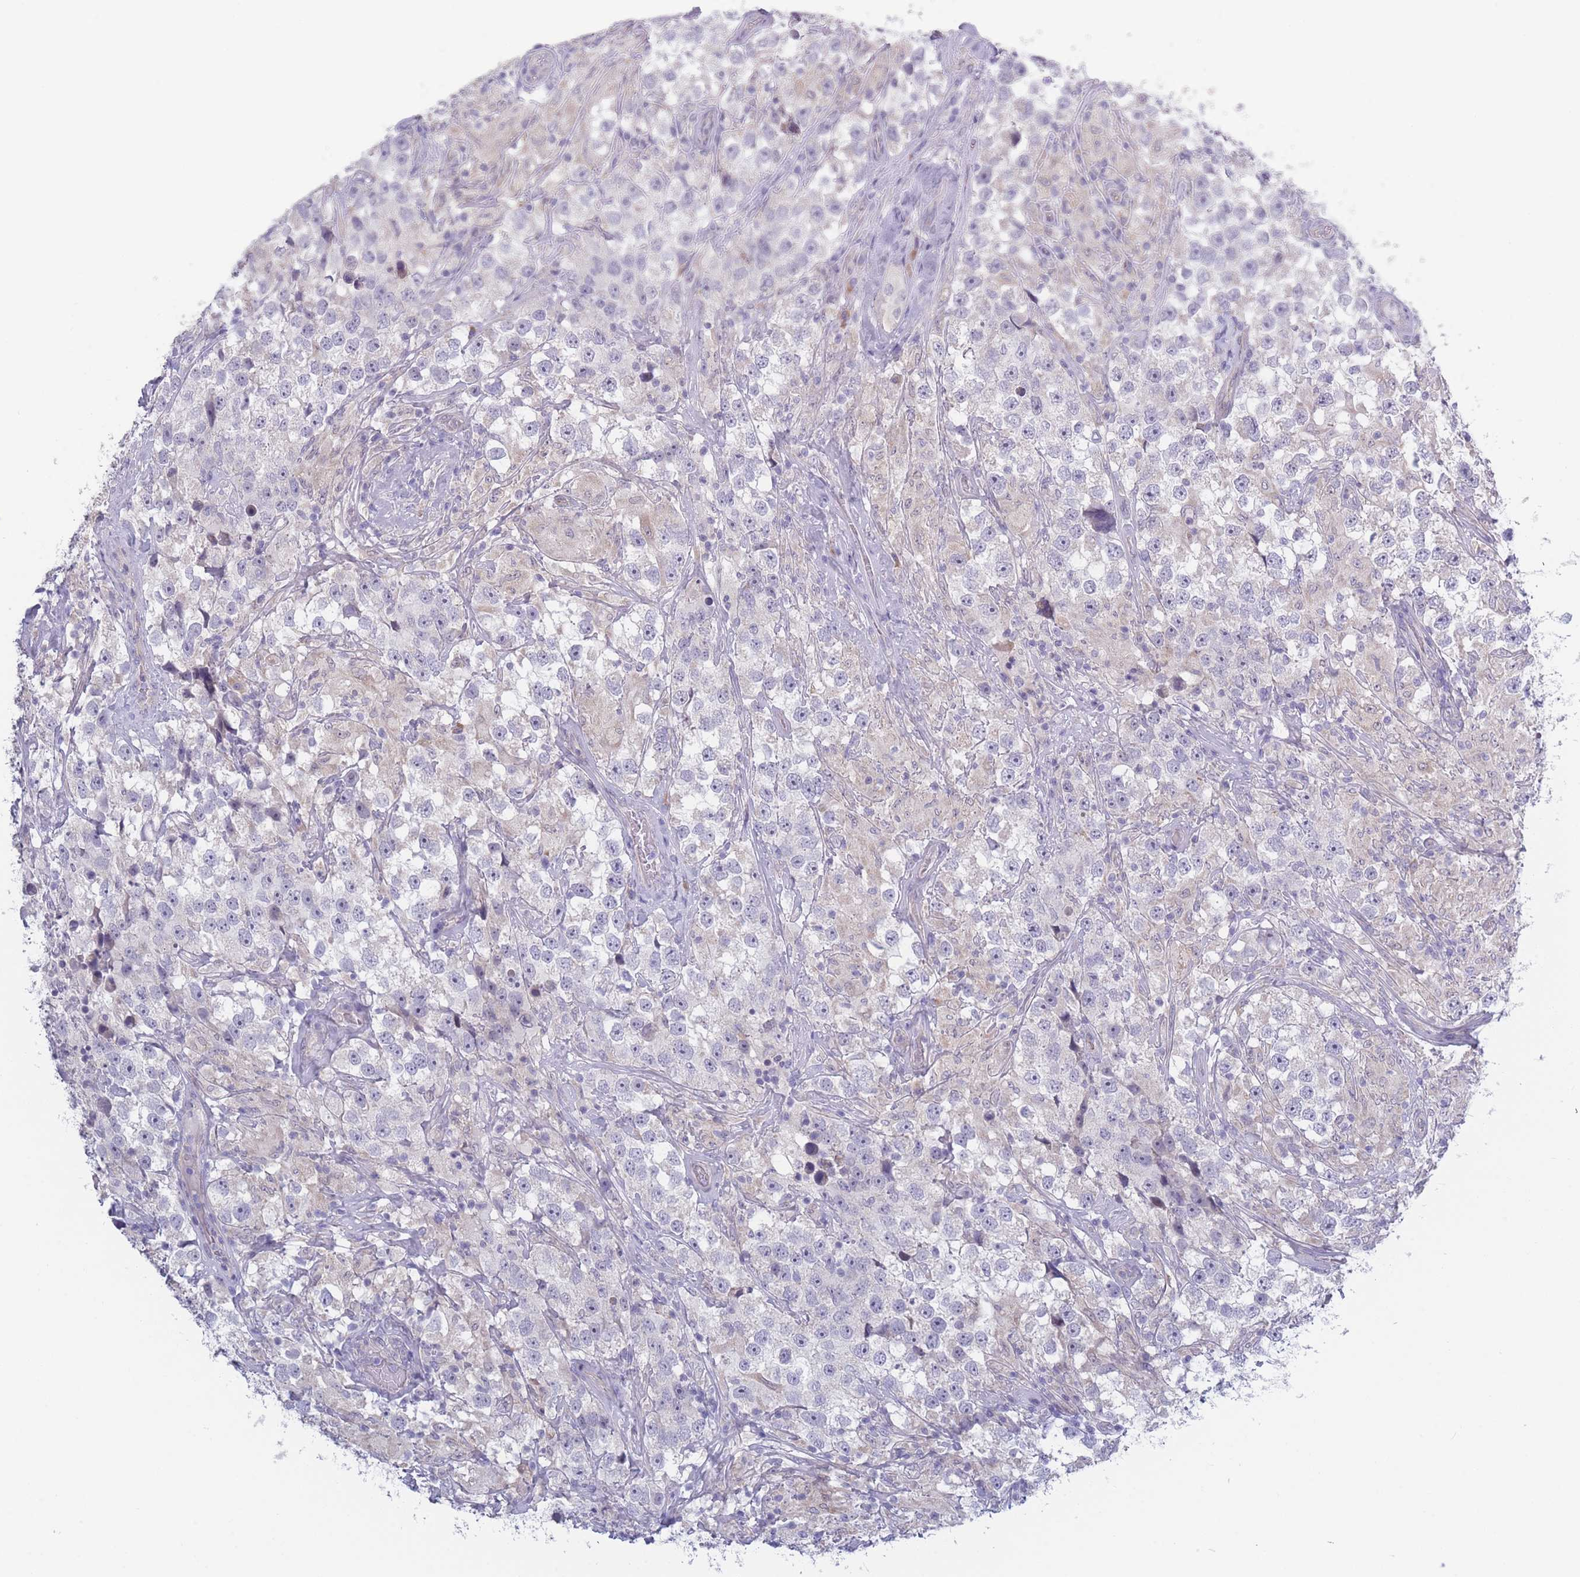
{"staining": {"intensity": "negative", "quantity": "none", "location": "none"}, "tissue": "testis cancer", "cell_type": "Tumor cells", "image_type": "cancer", "snomed": [{"axis": "morphology", "description": "Seminoma, NOS"}, {"axis": "topography", "description": "Testis"}], "caption": "There is no significant expression in tumor cells of testis cancer. (Stains: DAB (3,3'-diaminobenzidine) immunohistochemistry (IHC) with hematoxylin counter stain, Microscopy: brightfield microscopy at high magnification).", "gene": "FAM227B", "patient": {"sex": "male", "age": 46}}